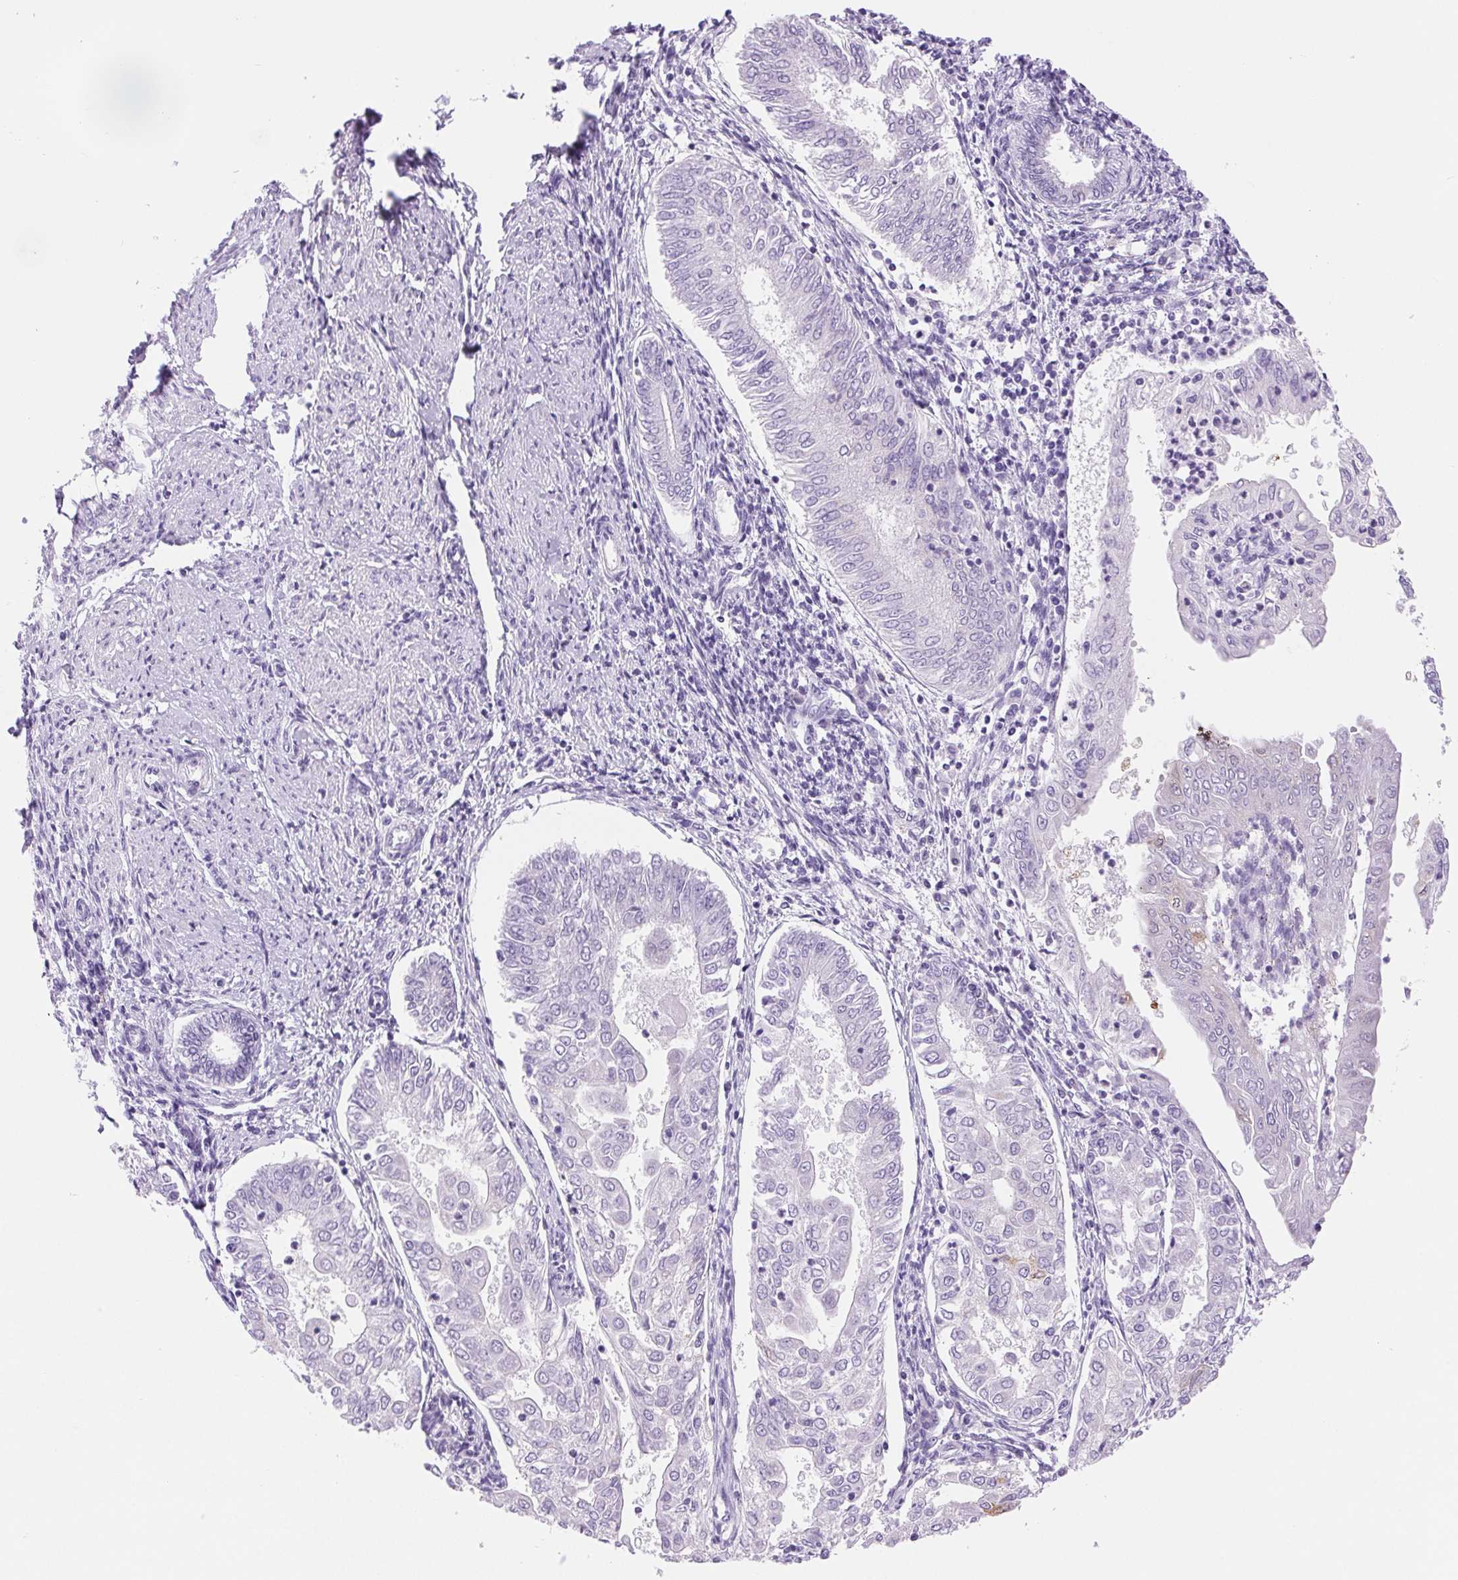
{"staining": {"intensity": "negative", "quantity": "none", "location": "none"}, "tissue": "endometrial cancer", "cell_type": "Tumor cells", "image_type": "cancer", "snomed": [{"axis": "morphology", "description": "Adenocarcinoma, NOS"}, {"axis": "topography", "description": "Endometrium"}], "caption": "This image is of endometrial adenocarcinoma stained with immunohistochemistry (IHC) to label a protein in brown with the nuclei are counter-stained blue. There is no expression in tumor cells.", "gene": "SERPINB3", "patient": {"sex": "female", "age": 68}}